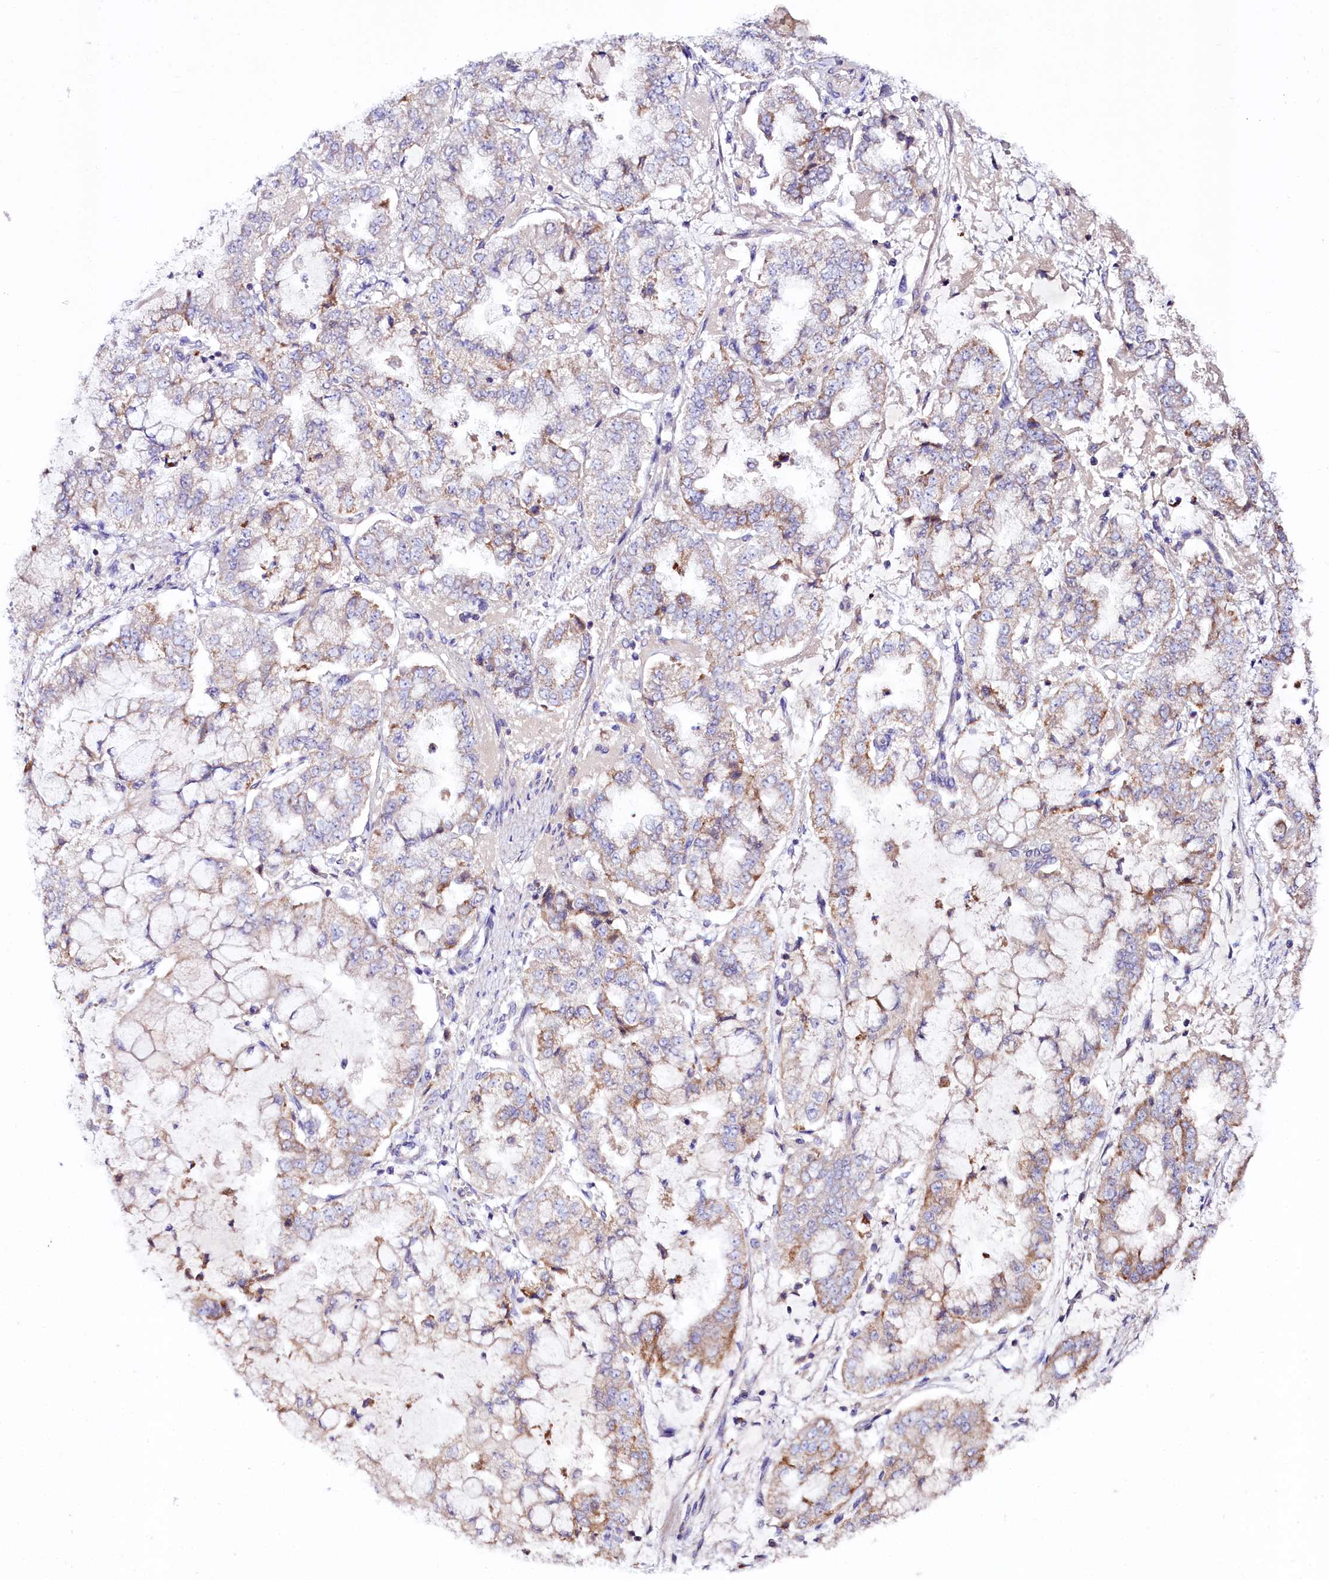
{"staining": {"intensity": "weak", "quantity": "<25%", "location": "cytoplasmic/membranous"}, "tissue": "stomach cancer", "cell_type": "Tumor cells", "image_type": "cancer", "snomed": [{"axis": "morphology", "description": "Adenocarcinoma, NOS"}, {"axis": "topography", "description": "Stomach"}], "caption": "Immunohistochemistry of human stomach cancer displays no positivity in tumor cells.", "gene": "ZNF45", "patient": {"sex": "male", "age": 76}}